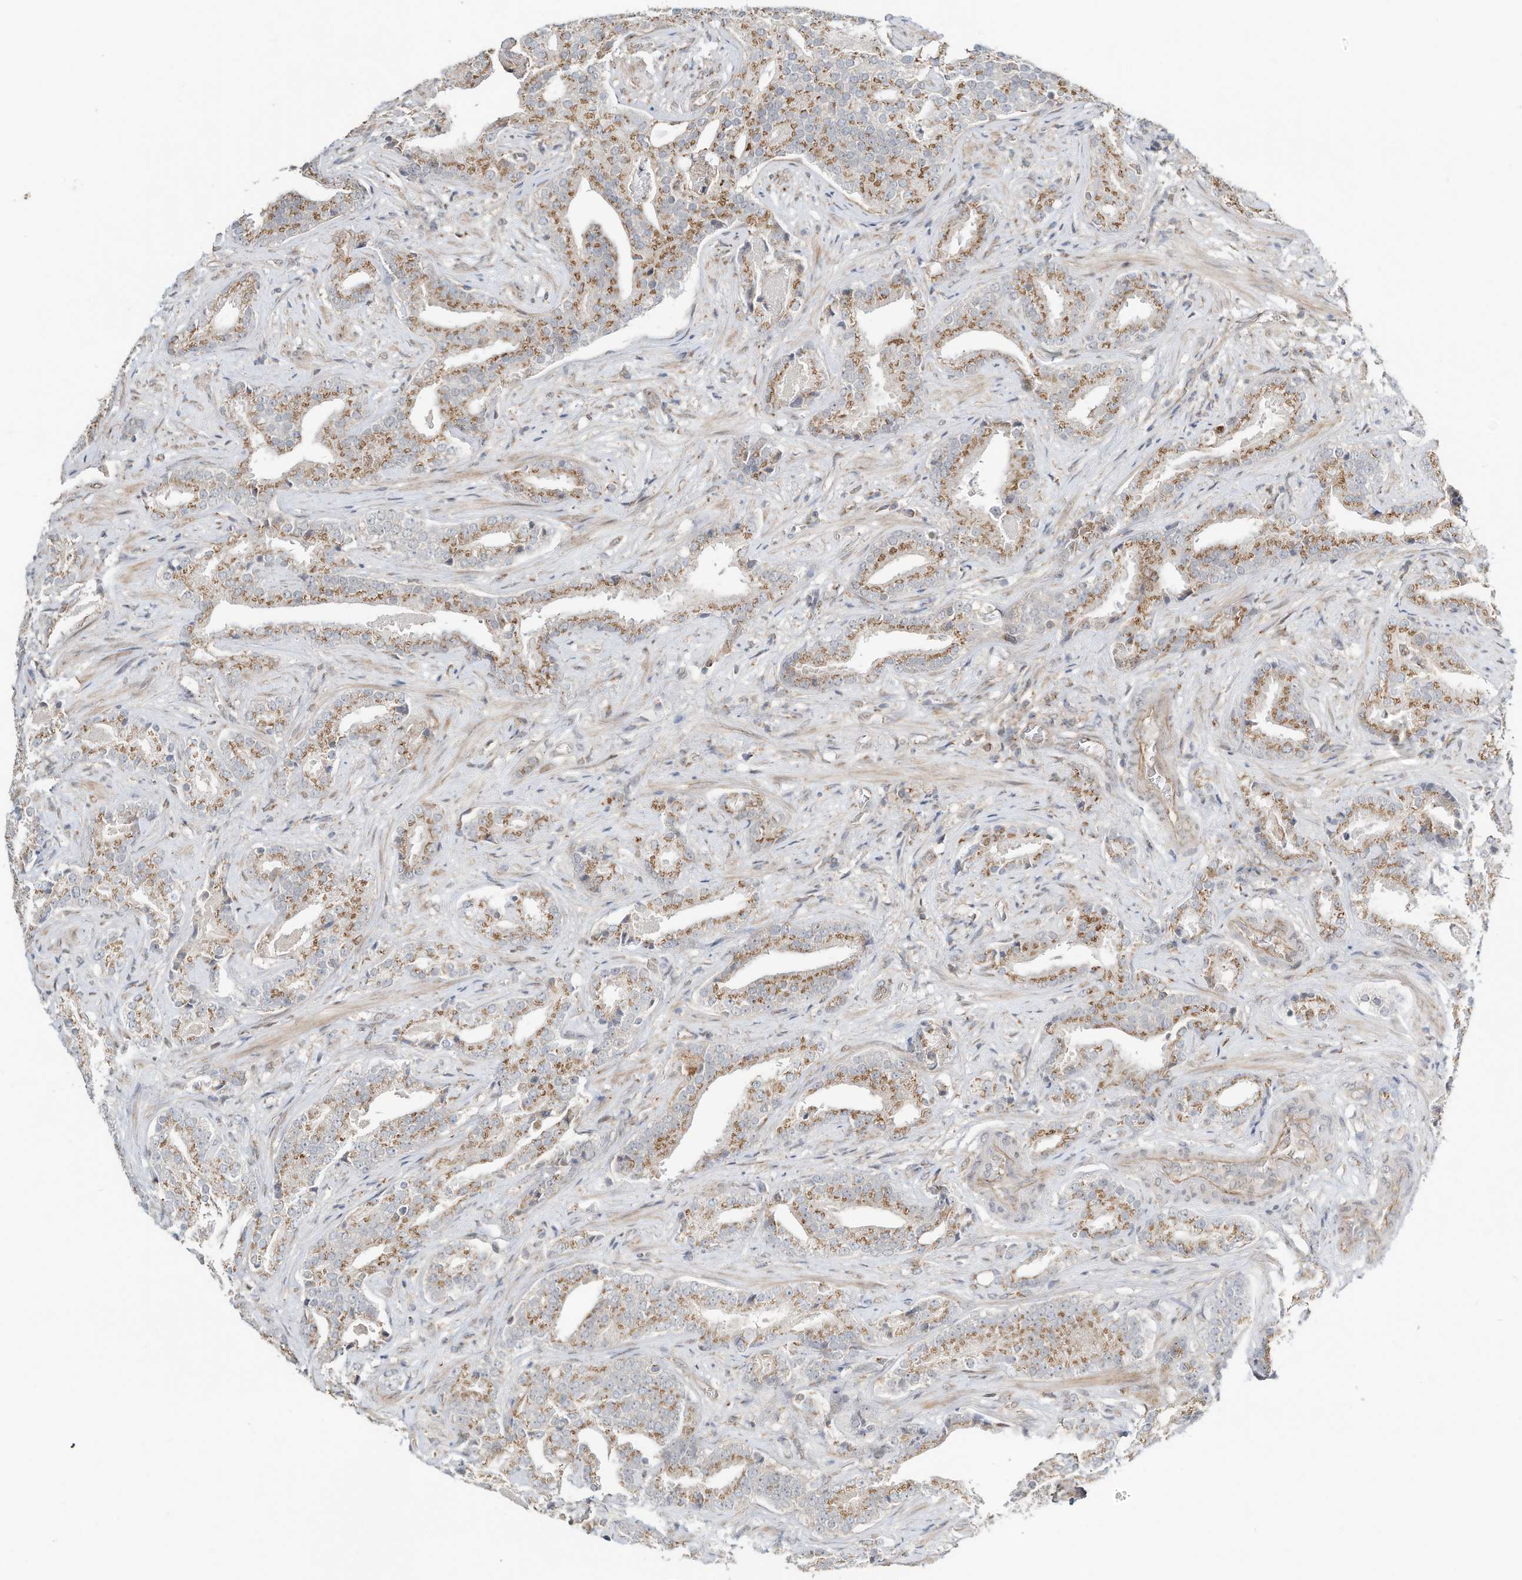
{"staining": {"intensity": "moderate", "quantity": ">75%", "location": "cytoplasmic/membranous"}, "tissue": "prostate cancer", "cell_type": "Tumor cells", "image_type": "cancer", "snomed": [{"axis": "morphology", "description": "Adenocarcinoma, Low grade"}, {"axis": "topography", "description": "Prostate"}], "caption": "A high-resolution image shows immunohistochemistry staining of prostate cancer, which demonstrates moderate cytoplasmic/membranous staining in about >75% of tumor cells. (IHC, brightfield microscopy, high magnification).", "gene": "CUX1", "patient": {"sex": "male", "age": 67}}